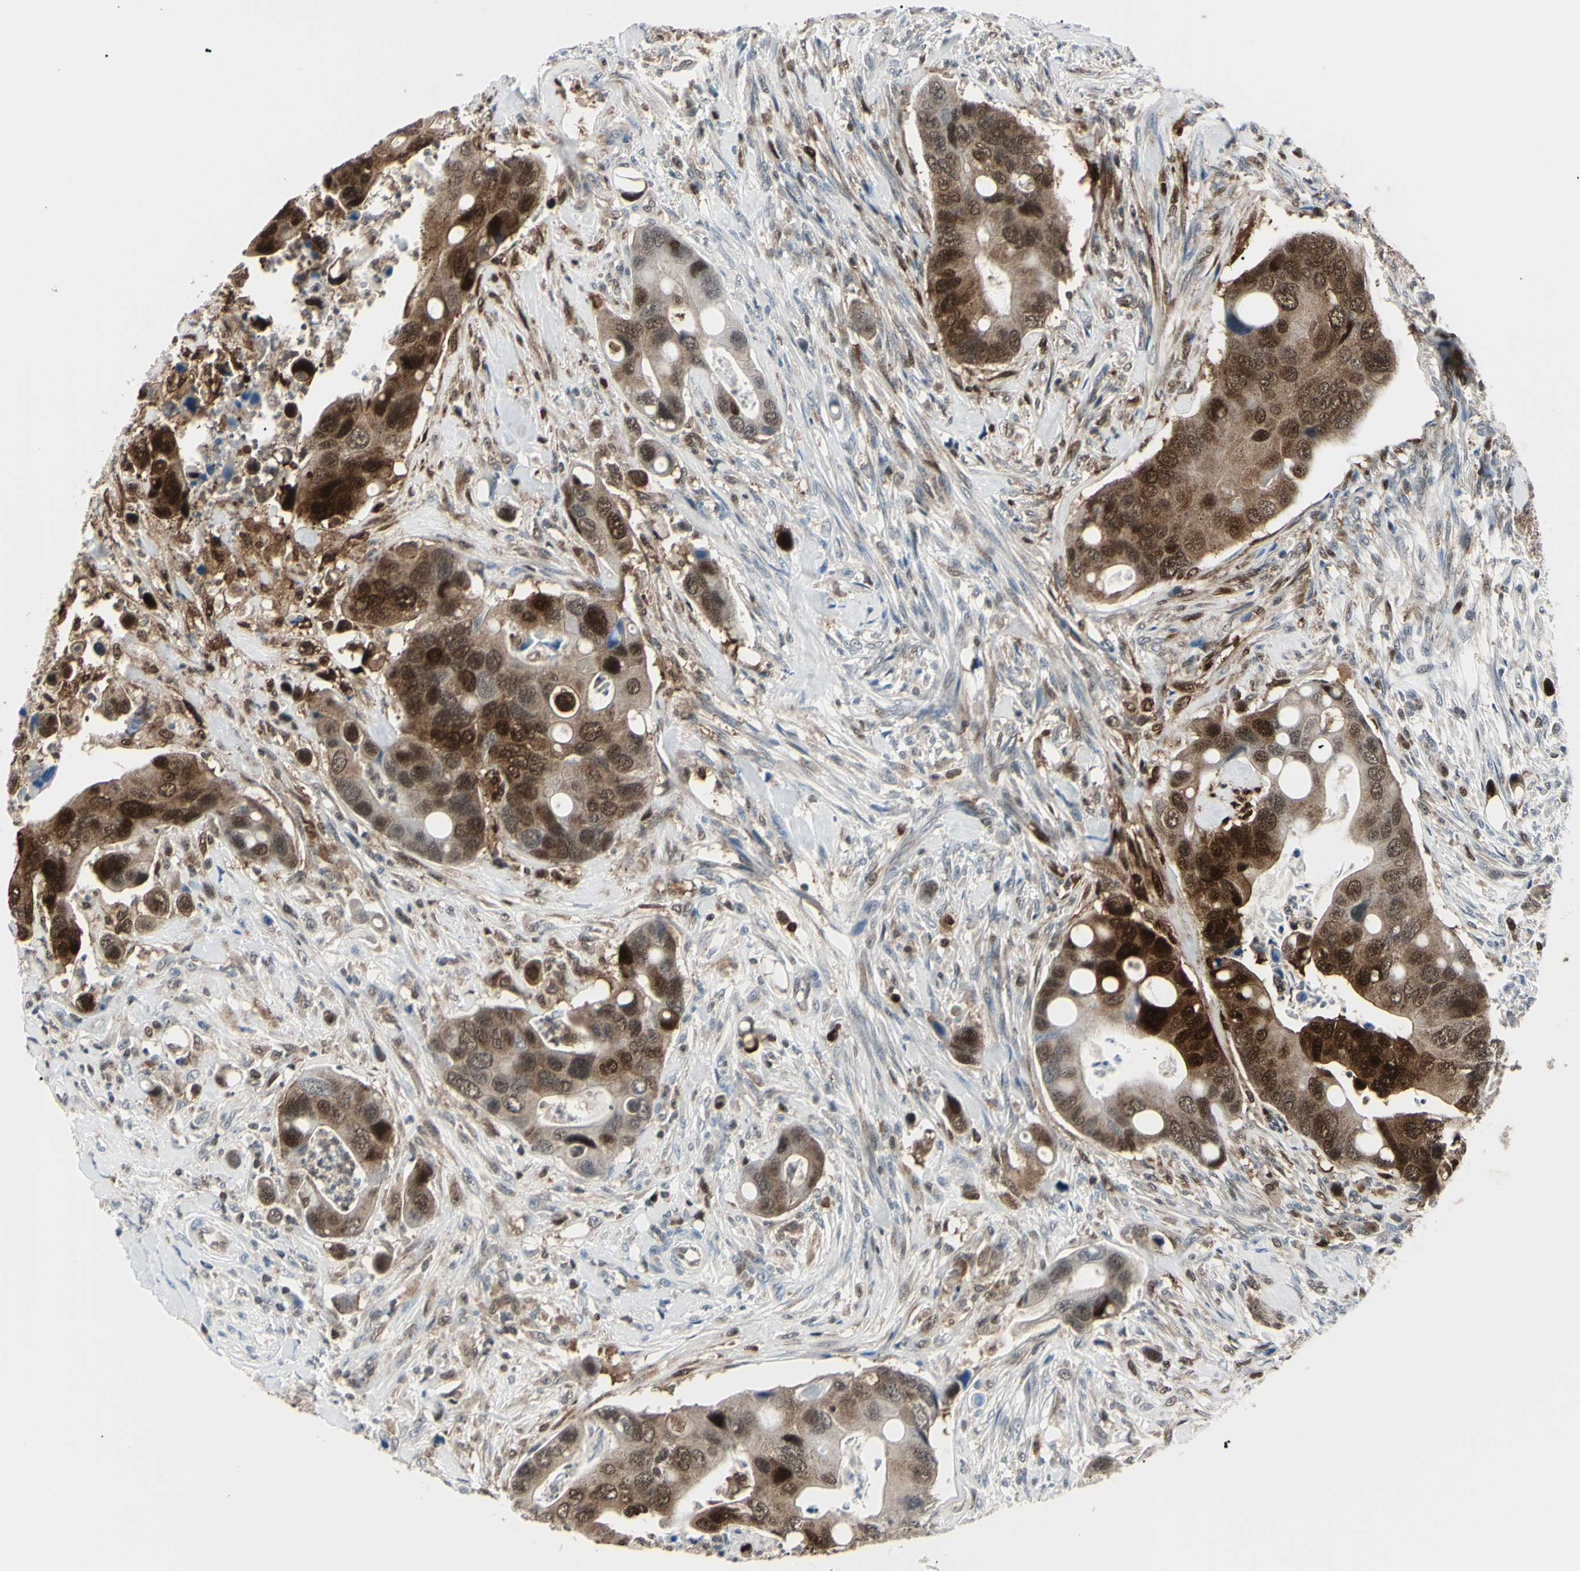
{"staining": {"intensity": "moderate", "quantity": ">75%", "location": "cytoplasmic/membranous,nuclear"}, "tissue": "colorectal cancer", "cell_type": "Tumor cells", "image_type": "cancer", "snomed": [{"axis": "morphology", "description": "Adenocarcinoma, NOS"}, {"axis": "topography", "description": "Rectum"}], "caption": "This is a photomicrograph of immunohistochemistry staining of colorectal cancer, which shows moderate expression in the cytoplasmic/membranous and nuclear of tumor cells.", "gene": "PGK1", "patient": {"sex": "female", "age": 57}}